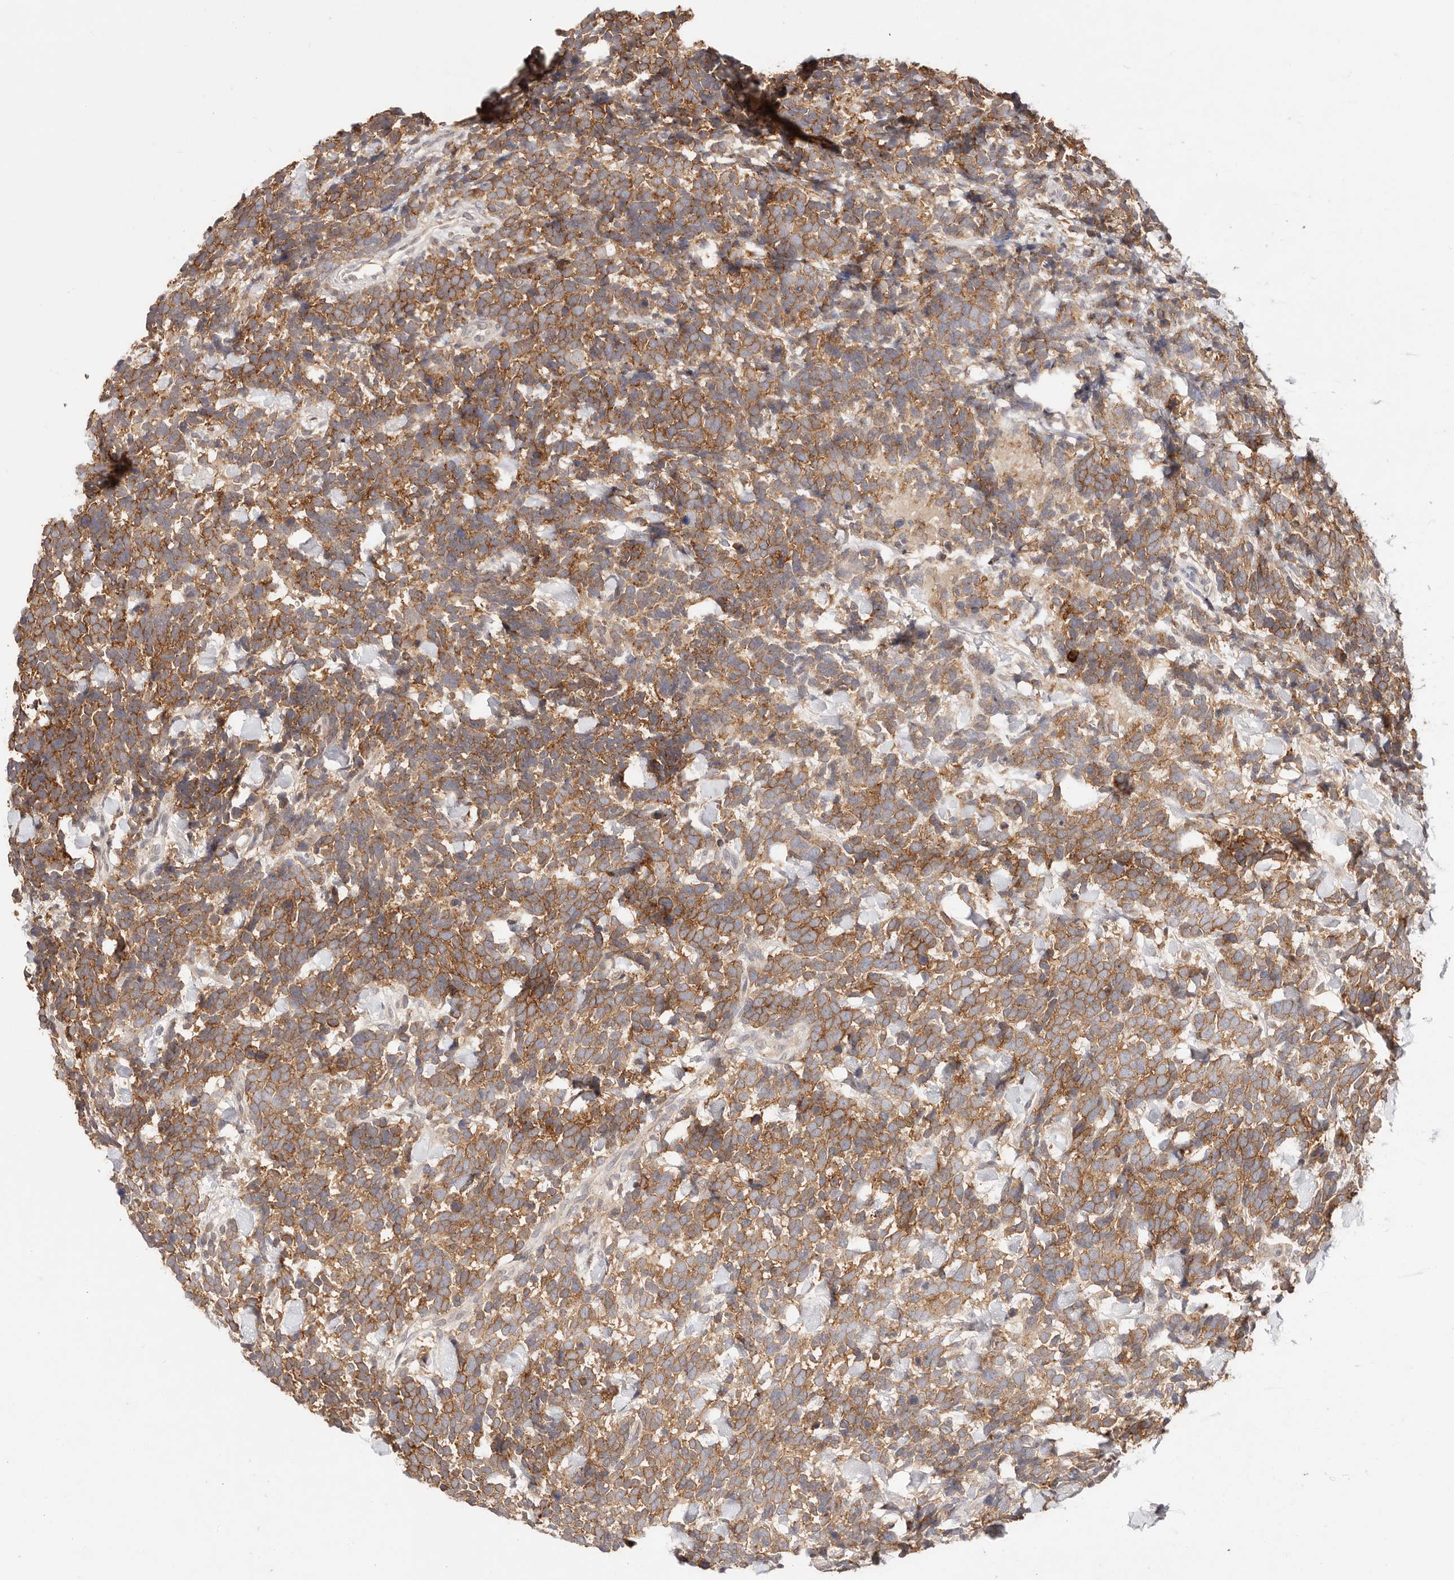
{"staining": {"intensity": "moderate", "quantity": ">75%", "location": "cytoplasmic/membranous"}, "tissue": "urothelial cancer", "cell_type": "Tumor cells", "image_type": "cancer", "snomed": [{"axis": "morphology", "description": "Urothelial carcinoma, High grade"}, {"axis": "topography", "description": "Urinary bladder"}], "caption": "Protein staining of urothelial carcinoma (high-grade) tissue demonstrates moderate cytoplasmic/membranous positivity in approximately >75% of tumor cells. (Stains: DAB (3,3'-diaminobenzidine) in brown, nuclei in blue, Microscopy: brightfield microscopy at high magnification).", "gene": "CXADR", "patient": {"sex": "female", "age": 82}}